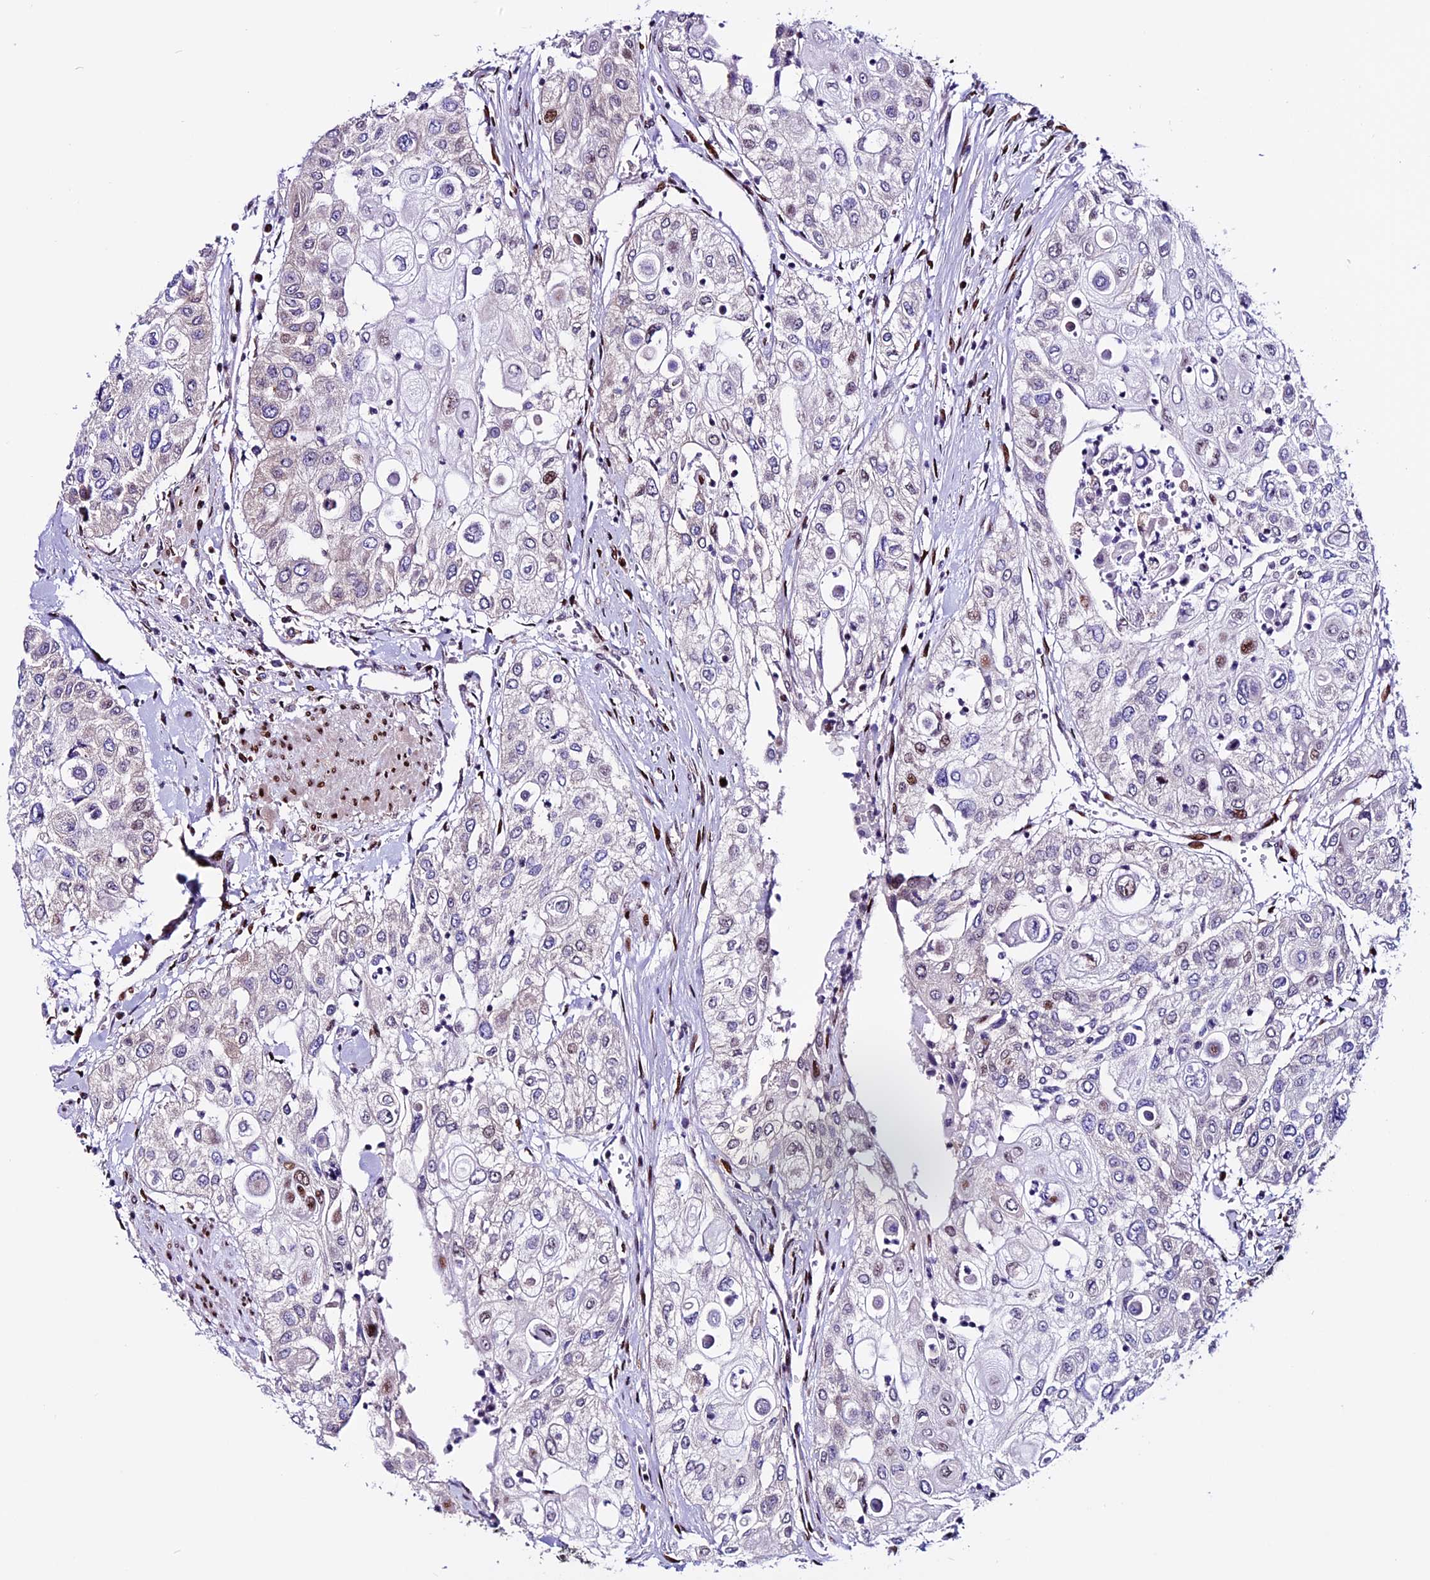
{"staining": {"intensity": "moderate", "quantity": "<25%", "location": "nuclear"}, "tissue": "urothelial cancer", "cell_type": "Tumor cells", "image_type": "cancer", "snomed": [{"axis": "morphology", "description": "Urothelial carcinoma, High grade"}, {"axis": "topography", "description": "Urinary bladder"}], "caption": "Protein positivity by immunohistochemistry exhibits moderate nuclear staining in about <25% of tumor cells in urothelial cancer. (DAB IHC with brightfield microscopy, high magnification).", "gene": "RINL", "patient": {"sex": "female", "age": 79}}